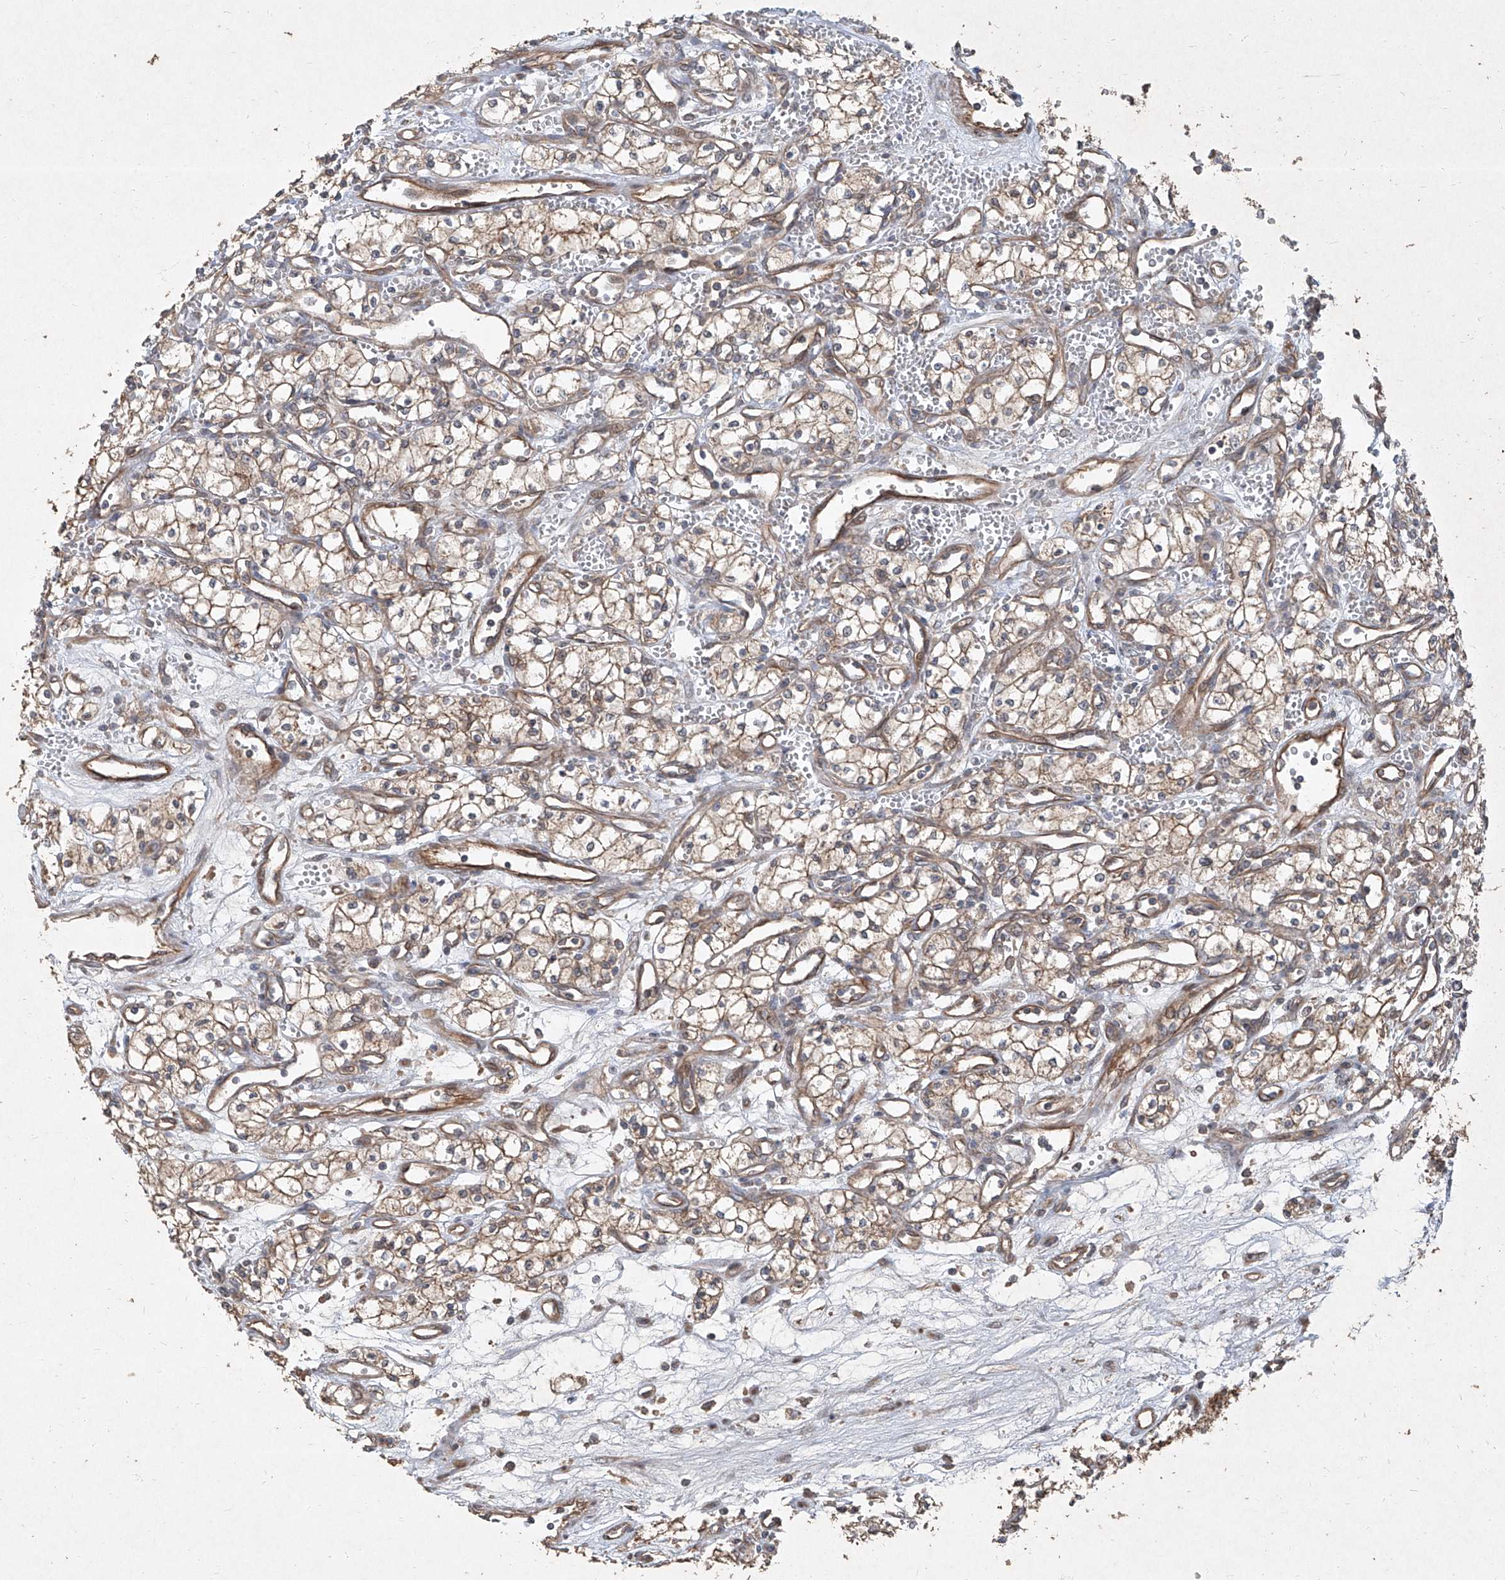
{"staining": {"intensity": "moderate", "quantity": ">75%", "location": "cytoplasmic/membranous"}, "tissue": "renal cancer", "cell_type": "Tumor cells", "image_type": "cancer", "snomed": [{"axis": "morphology", "description": "Adenocarcinoma, NOS"}, {"axis": "topography", "description": "Kidney"}], "caption": "Protein expression analysis of human renal cancer reveals moderate cytoplasmic/membranous expression in about >75% of tumor cells.", "gene": "CCN1", "patient": {"sex": "male", "age": 59}}